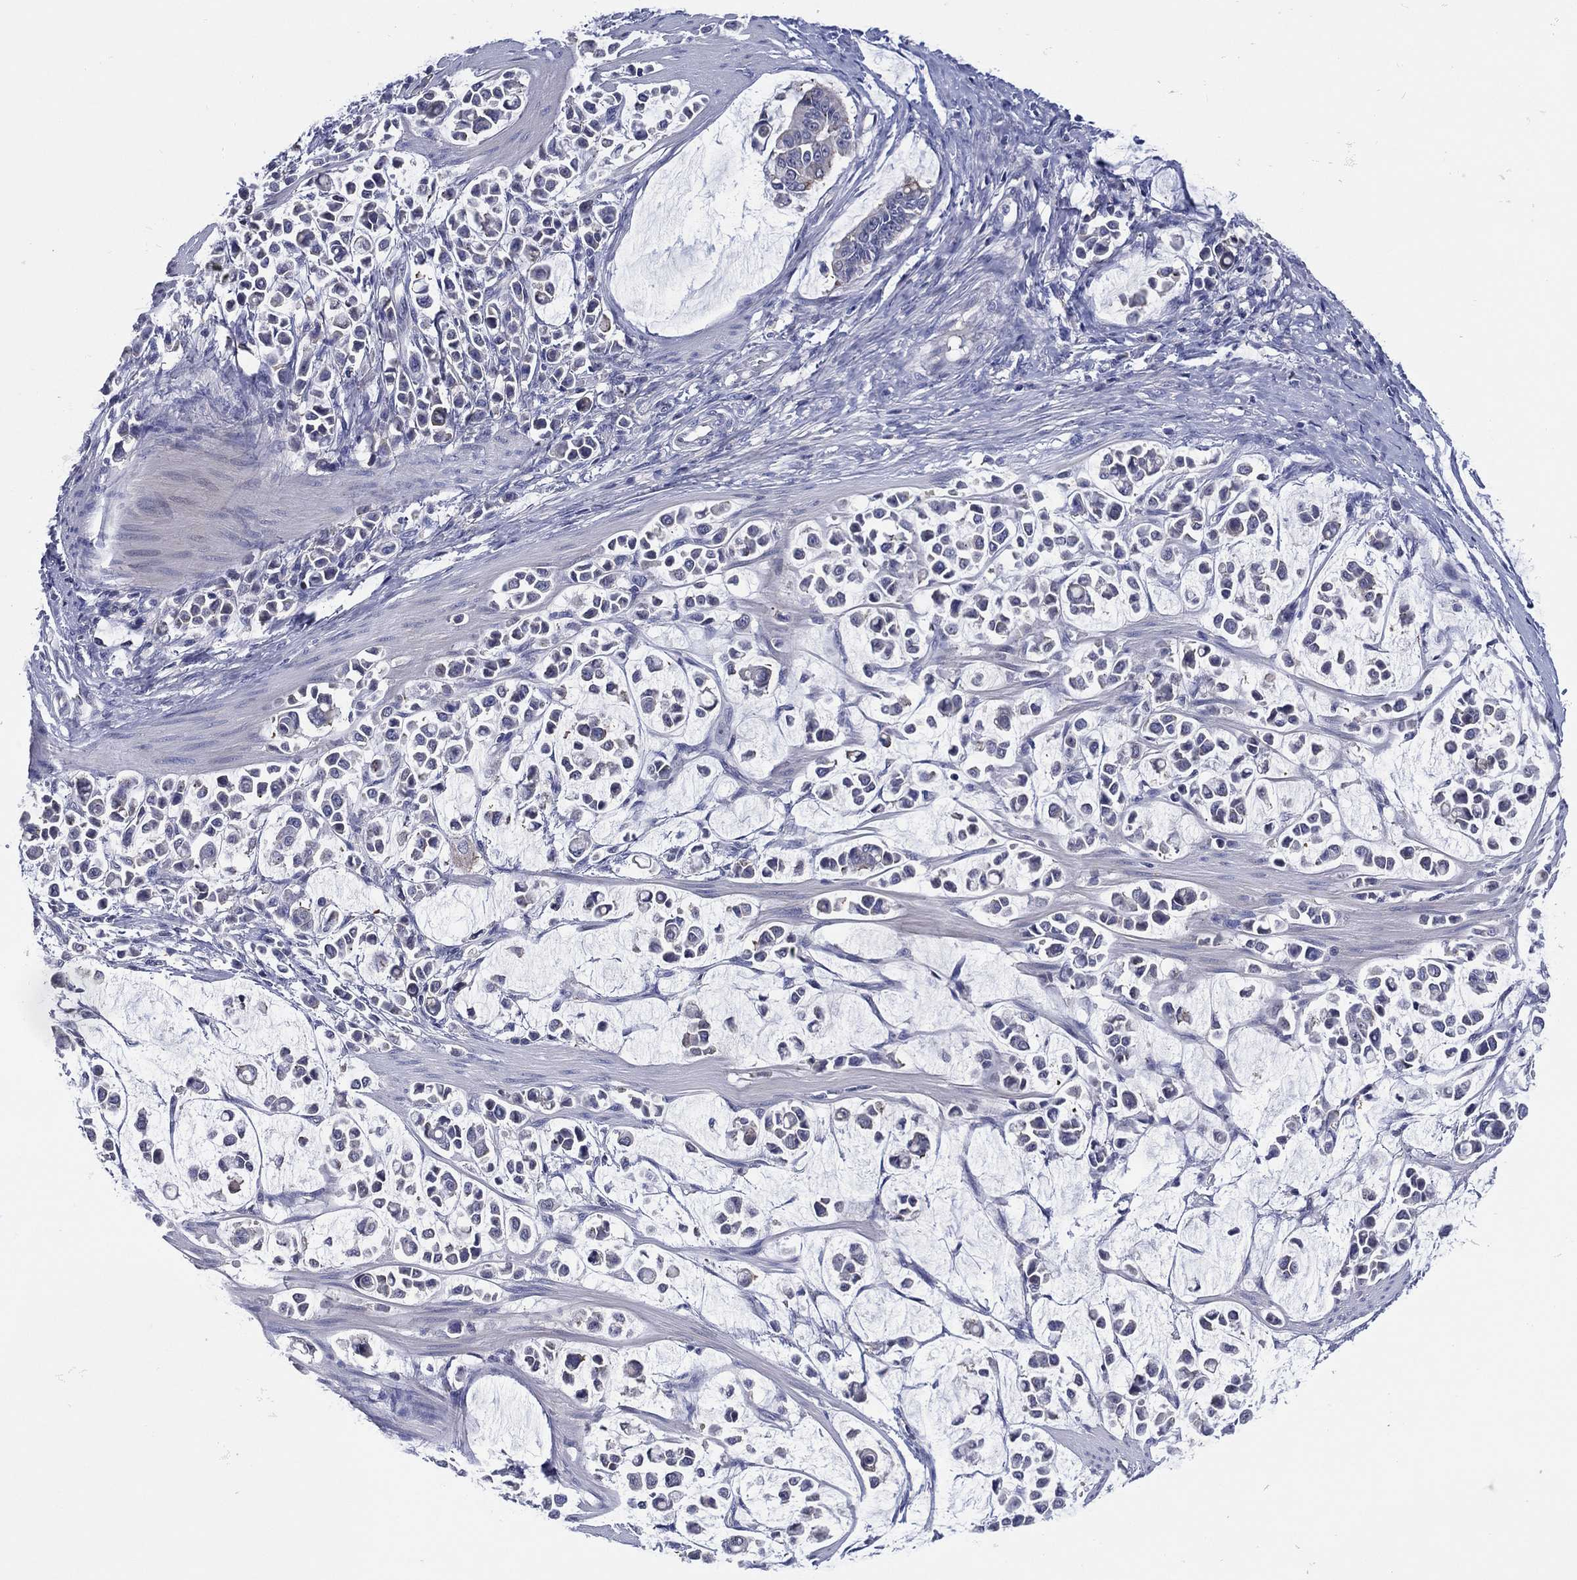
{"staining": {"intensity": "negative", "quantity": "none", "location": "none"}, "tissue": "stomach cancer", "cell_type": "Tumor cells", "image_type": "cancer", "snomed": [{"axis": "morphology", "description": "Adenocarcinoma, NOS"}, {"axis": "topography", "description": "Stomach"}], "caption": "High power microscopy image of an immunohistochemistry histopathology image of adenocarcinoma (stomach), revealing no significant staining in tumor cells.", "gene": "TRIM31", "patient": {"sex": "male", "age": 82}}